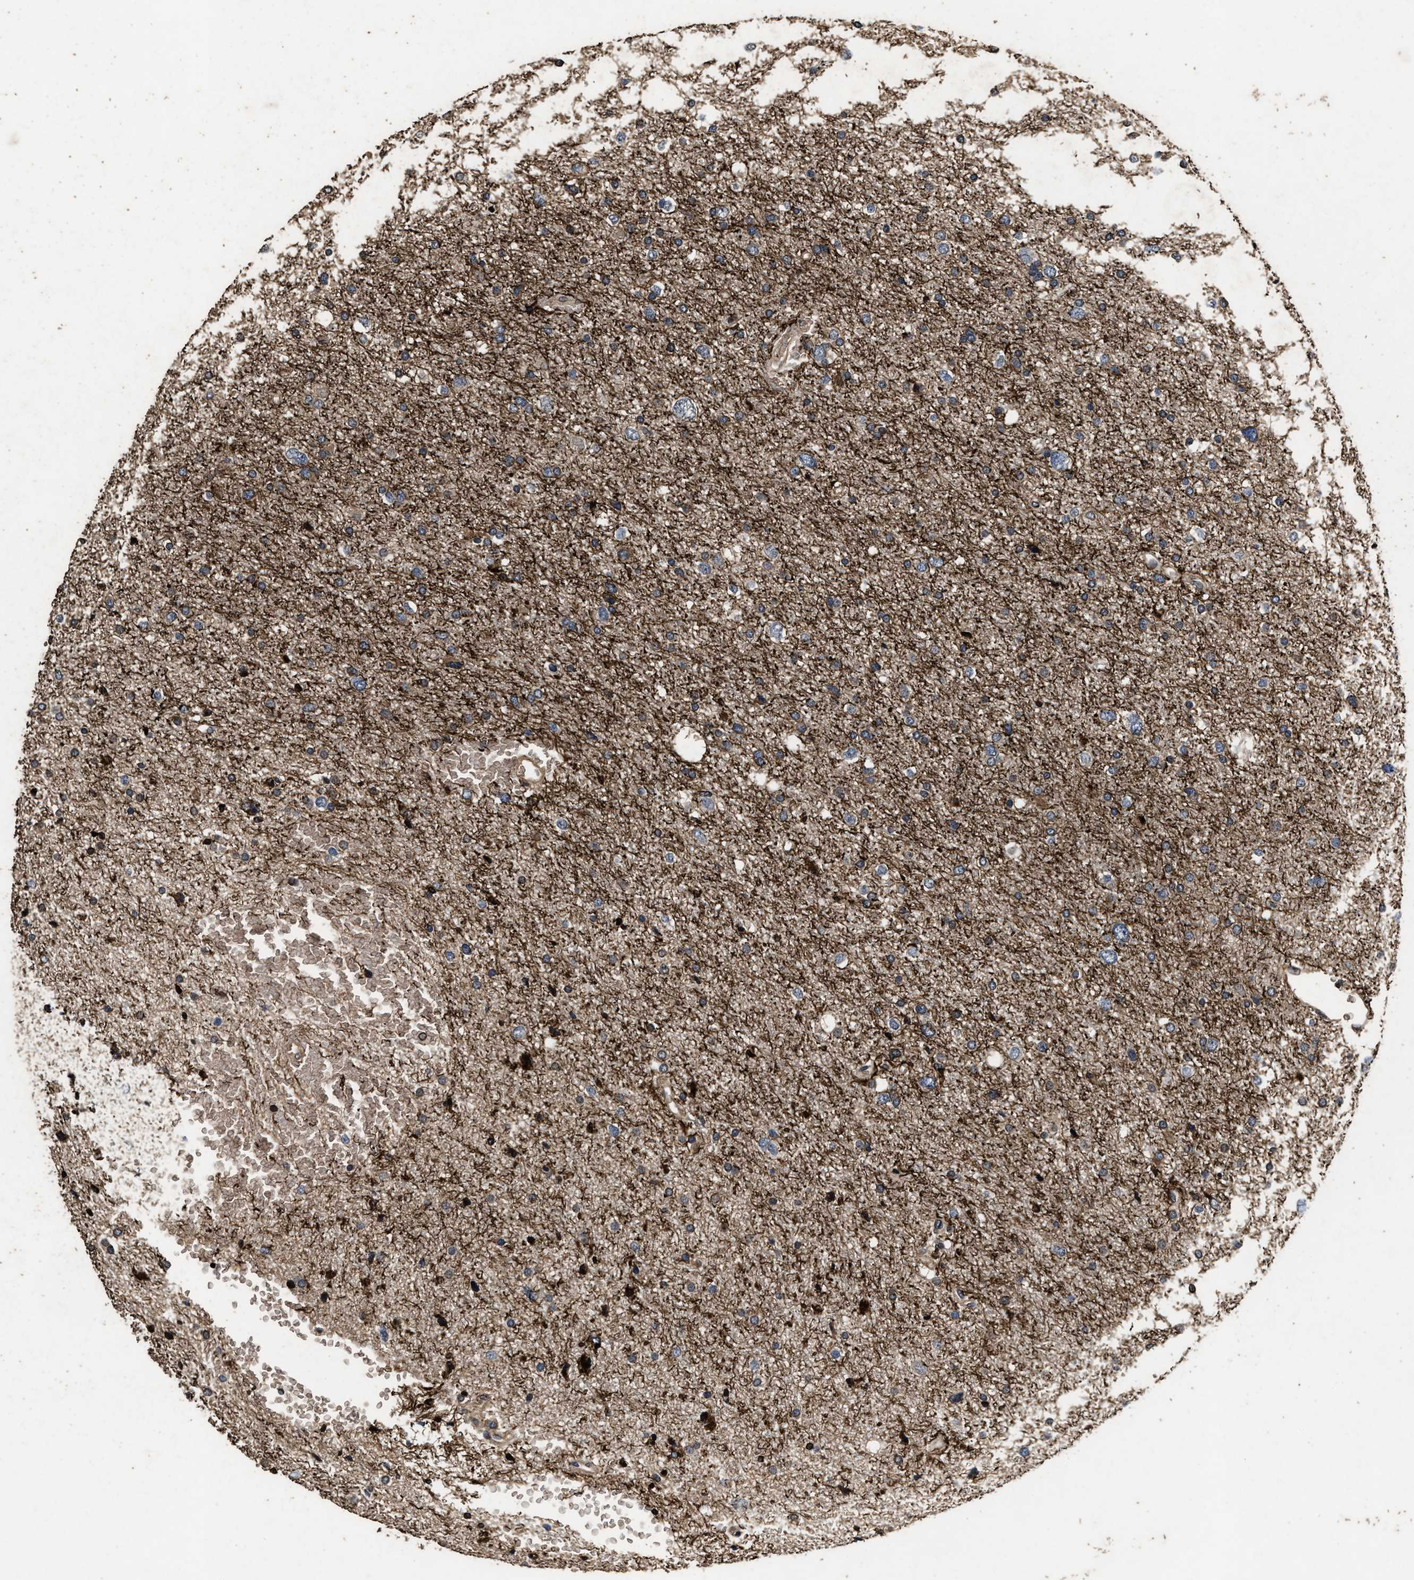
{"staining": {"intensity": "weak", "quantity": "25%-75%", "location": "cytoplasmic/membranous"}, "tissue": "glioma", "cell_type": "Tumor cells", "image_type": "cancer", "snomed": [{"axis": "morphology", "description": "Glioma, malignant, Low grade"}, {"axis": "topography", "description": "Brain"}], "caption": "Immunohistochemical staining of human glioma demonstrates weak cytoplasmic/membranous protein positivity in about 25%-75% of tumor cells.", "gene": "ACCS", "patient": {"sex": "female", "age": 37}}